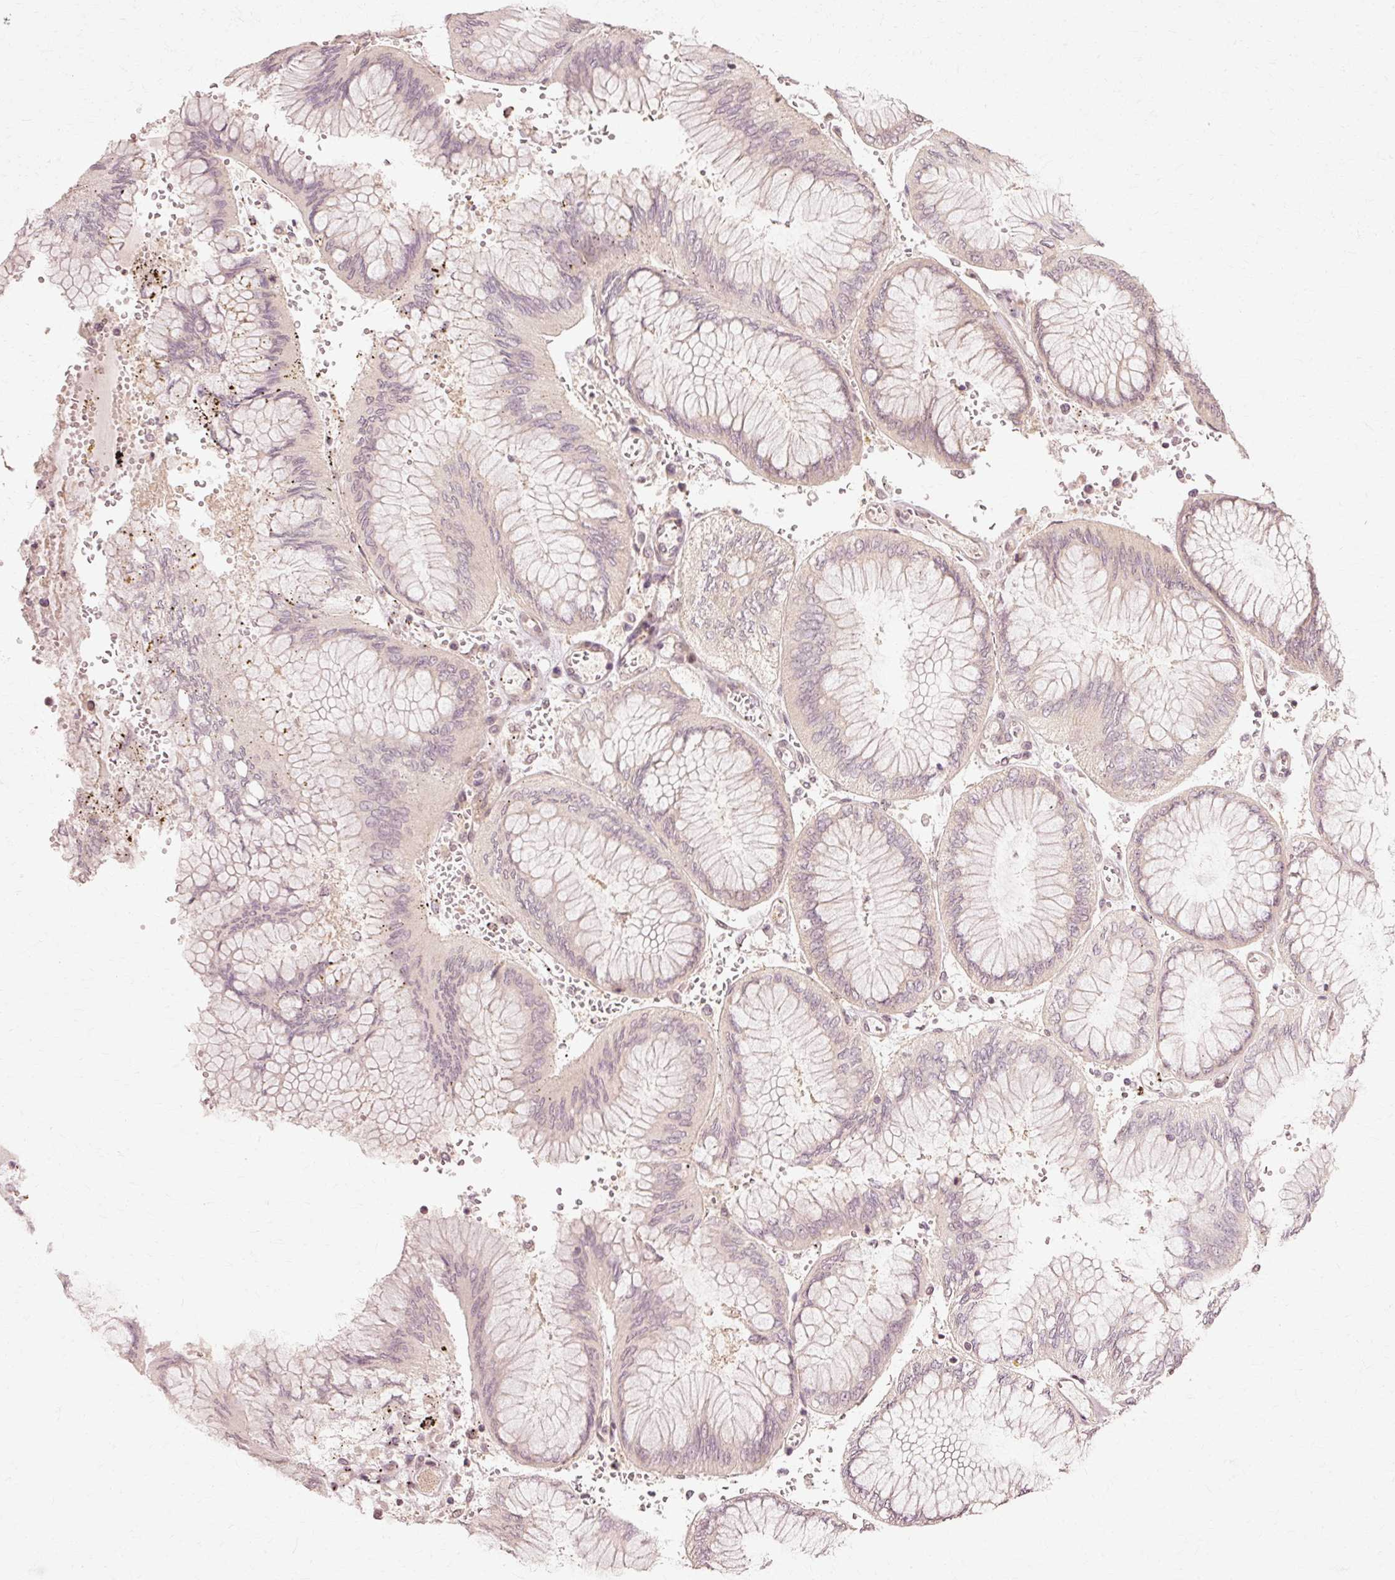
{"staining": {"intensity": "negative", "quantity": "none", "location": "none"}, "tissue": "stomach cancer", "cell_type": "Tumor cells", "image_type": "cancer", "snomed": [{"axis": "morphology", "description": "Adenocarcinoma, NOS"}, {"axis": "topography", "description": "Stomach"}], "caption": "The micrograph shows no significant staining in tumor cells of stomach adenocarcinoma.", "gene": "RGPD5", "patient": {"sex": "male", "age": 76}}